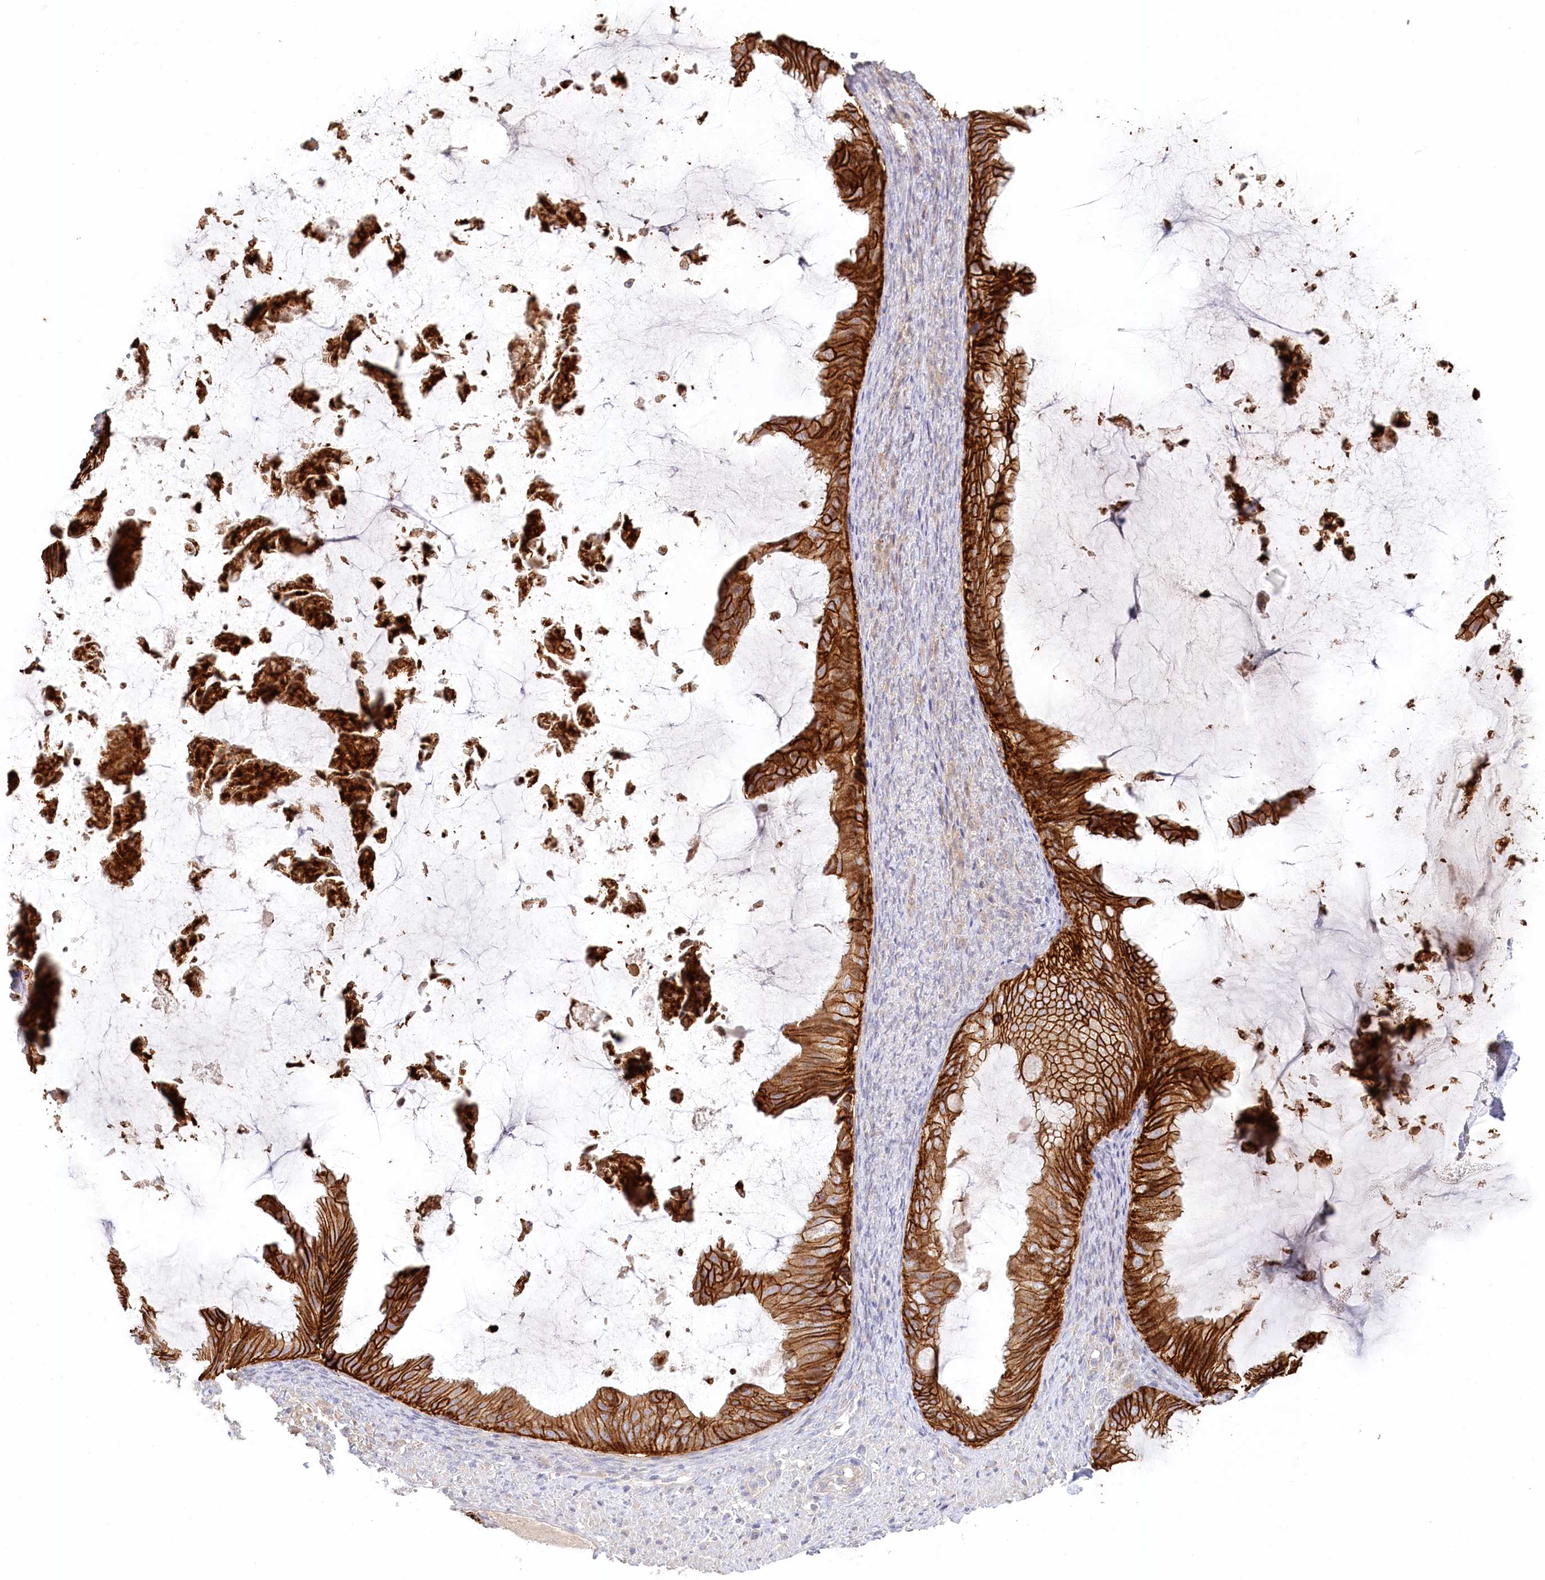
{"staining": {"intensity": "strong", "quantity": ">75%", "location": "cytoplasmic/membranous"}, "tissue": "ovarian cancer", "cell_type": "Tumor cells", "image_type": "cancer", "snomed": [{"axis": "morphology", "description": "Cystadenocarcinoma, mucinous, NOS"}, {"axis": "topography", "description": "Ovary"}], "caption": "Protein staining exhibits strong cytoplasmic/membranous expression in about >75% of tumor cells in ovarian mucinous cystadenocarcinoma. The staining was performed using DAB to visualize the protein expression in brown, while the nuclei were stained in blue with hematoxylin (Magnification: 20x).", "gene": "VSIG1", "patient": {"sex": "female", "age": 61}}